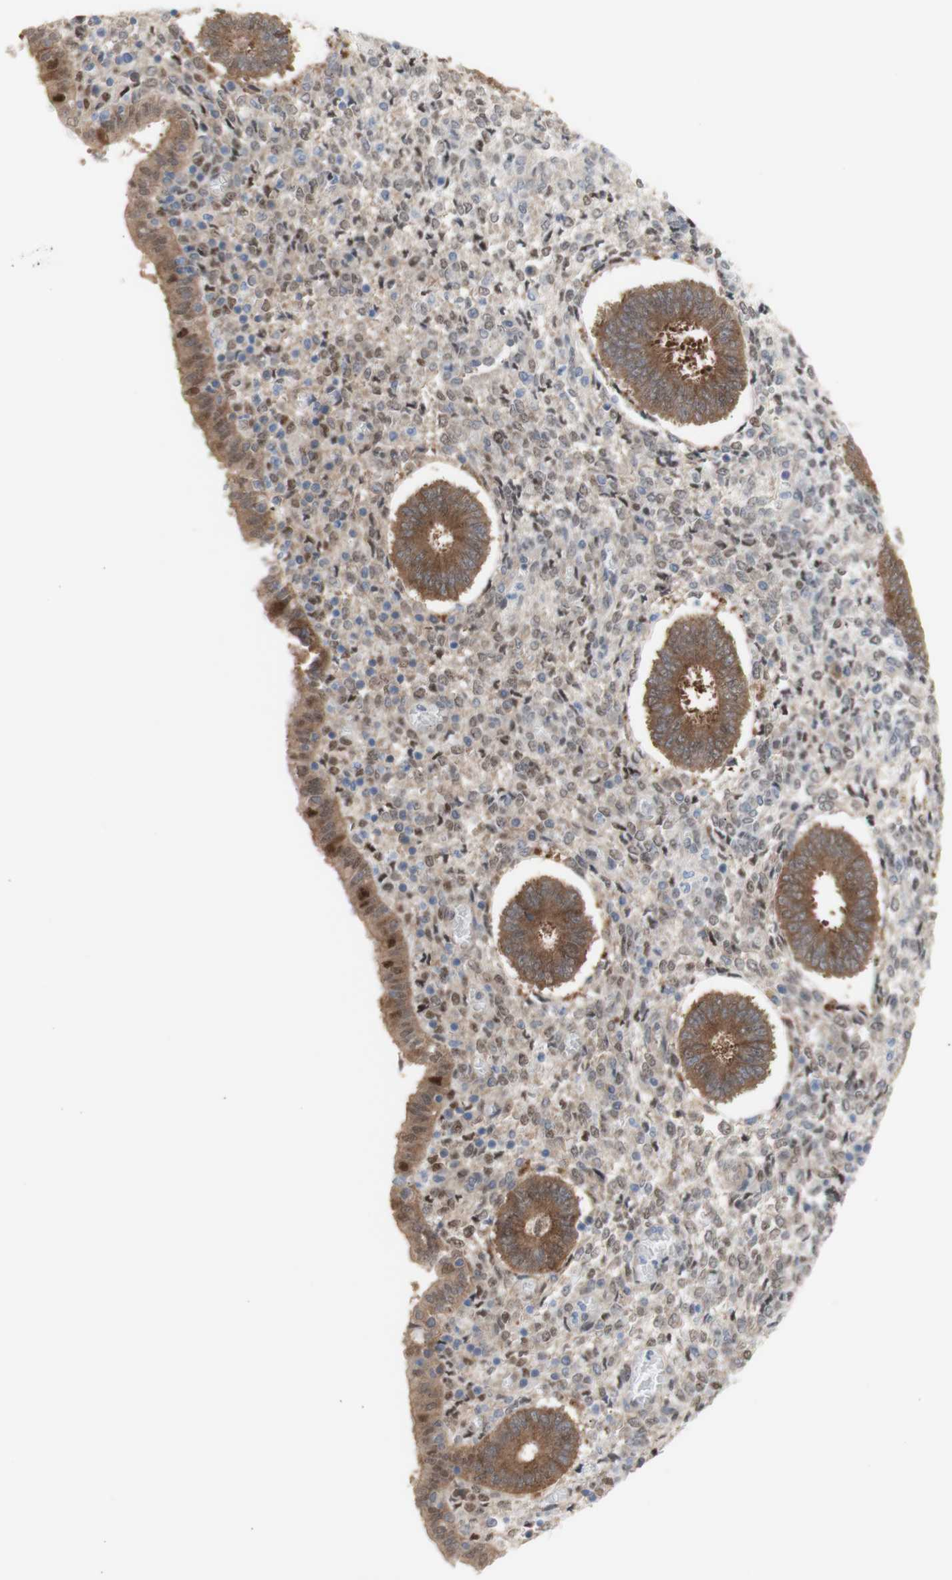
{"staining": {"intensity": "weak", "quantity": ">75%", "location": "cytoplasmic/membranous,nuclear"}, "tissue": "endometrium", "cell_type": "Cells in endometrial stroma", "image_type": "normal", "snomed": [{"axis": "morphology", "description": "Normal tissue, NOS"}, {"axis": "topography", "description": "Endometrium"}], "caption": "Immunohistochemistry photomicrograph of benign human endometrium stained for a protein (brown), which displays low levels of weak cytoplasmic/membranous,nuclear staining in approximately >75% of cells in endometrial stroma.", "gene": "PRMT5", "patient": {"sex": "female", "age": 35}}